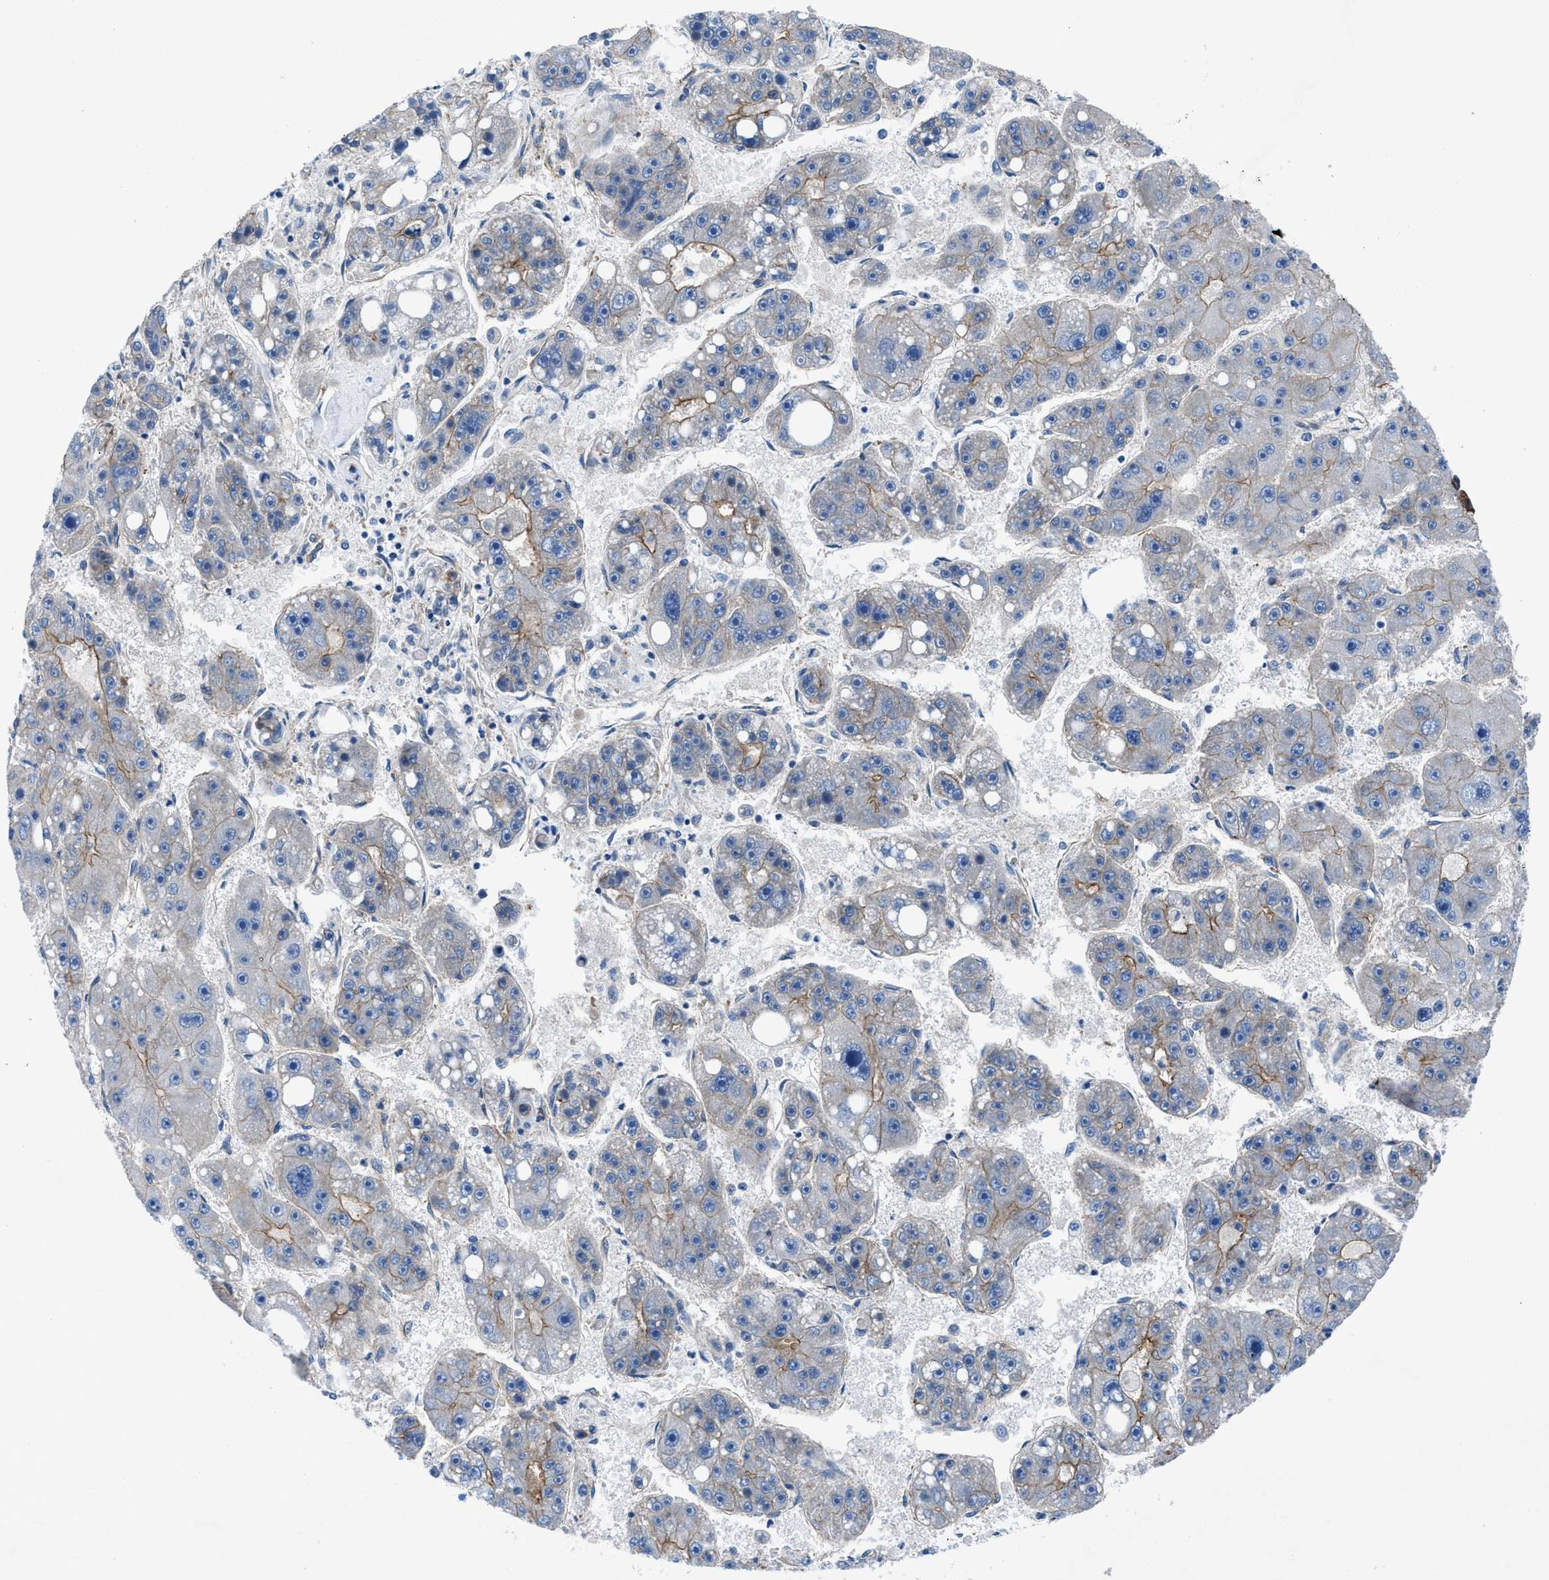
{"staining": {"intensity": "moderate", "quantity": "25%-75%", "location": "cytoplasmic/membranous"}, "tissue": "liver cancer", "cell_type": "Tumor cells", "image_type": "cancer", "snomed": [{"axis": "morphology", "description": "Carcinoma, Hepatocellular, NOS"}, {"axis": "topography", "description": "Liver"}], "caption": "DAB immunohistochemical staining of liver cancer shows moderate cytoplasmic/membranous protein positivity in approximately 25%-75% of tumor cells.", "gene": "TRIP4", "patient": {"sex": "female", "age": 61}}